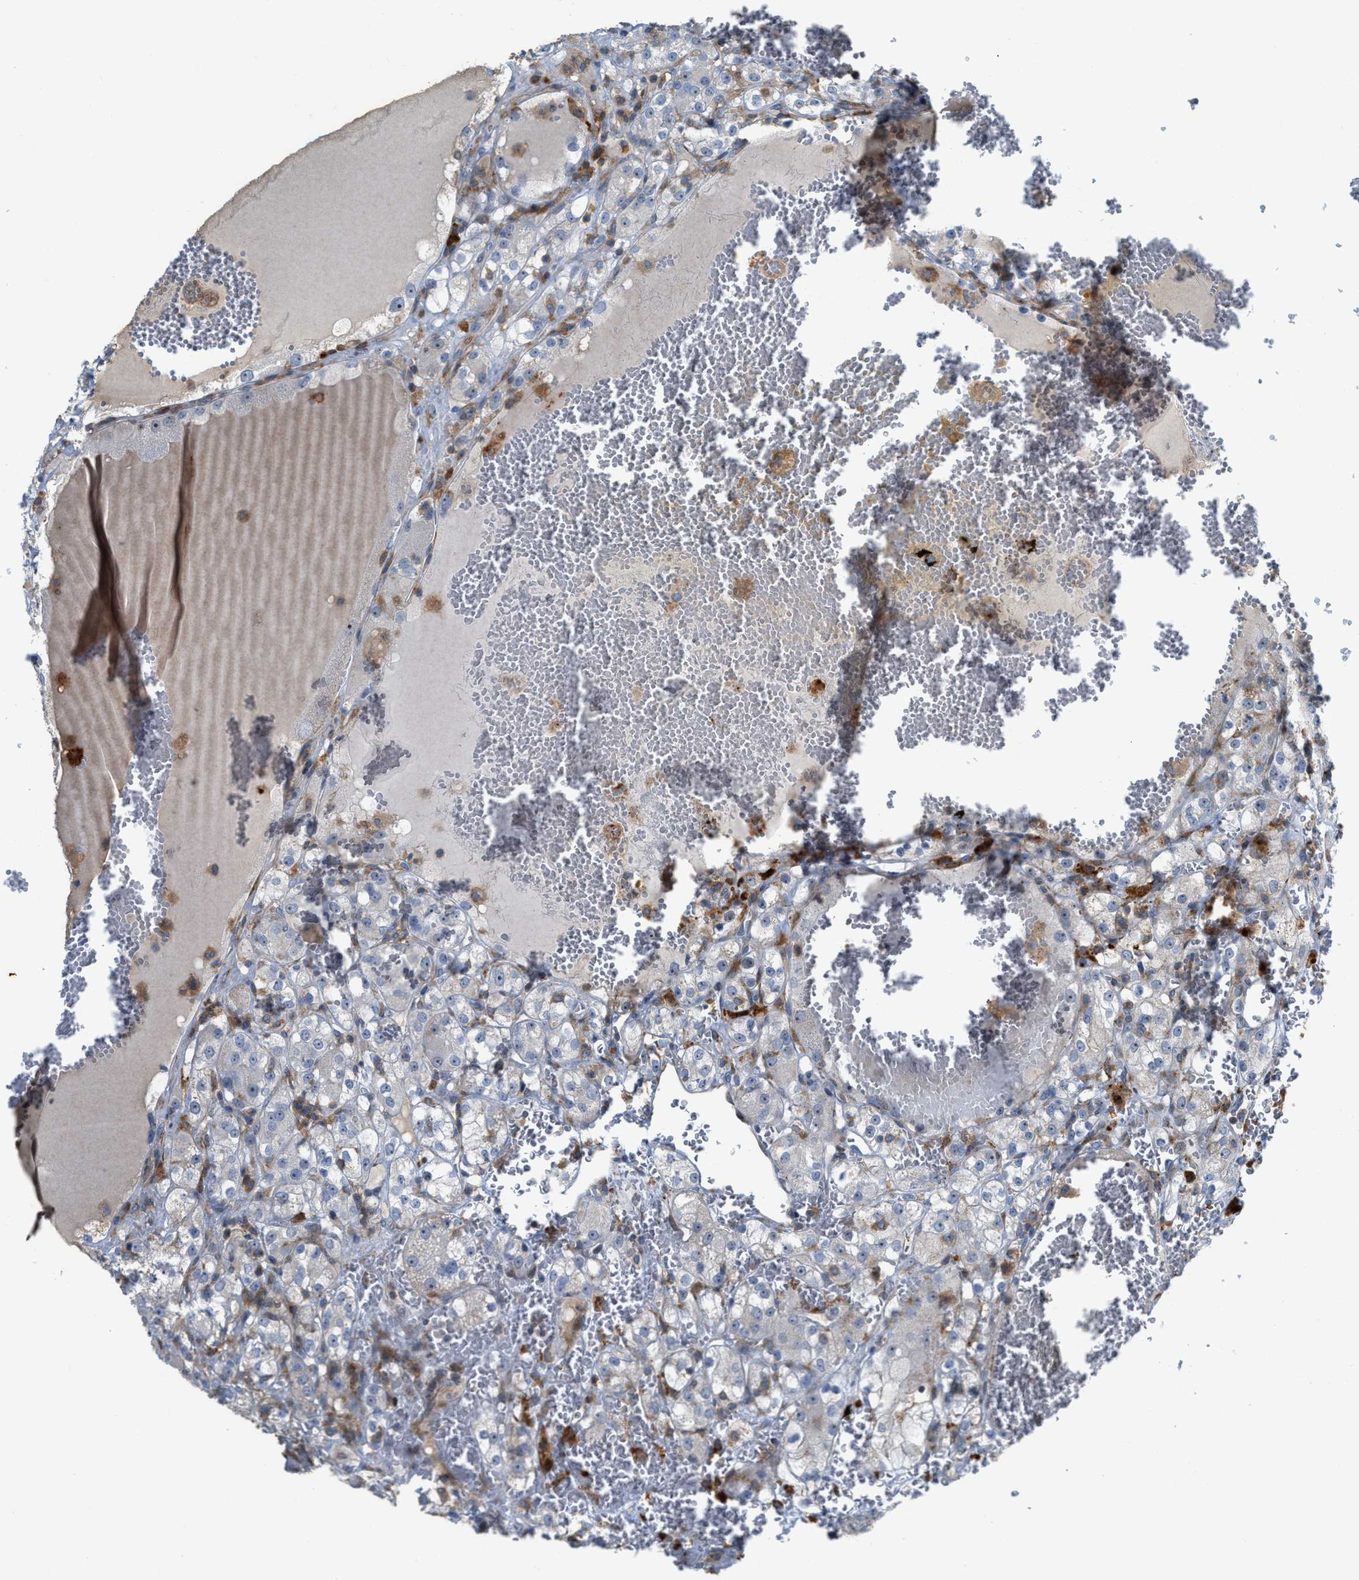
{"staining": {"intensity": "weak", "quantity": "<25%", "location": "nuclear"}, "tissue": "renal cancer", "cell_type": "Tumor cells", "image_type": "cancer", "snomed": [{"axis": "morphology", "description": "Normal tissue, NOS"}, {"axis": "morphology", "description": "Adenocarcinoma, NOS"}, {"axis": "topography", "description": "Kidney"}], "caption": "The micrograph exhibits no significant expression in tumor cells of renal cancer (adenocarcinoma).", "gene": "DIPK1A", "patient": {"sex": "male", "age": 61}}